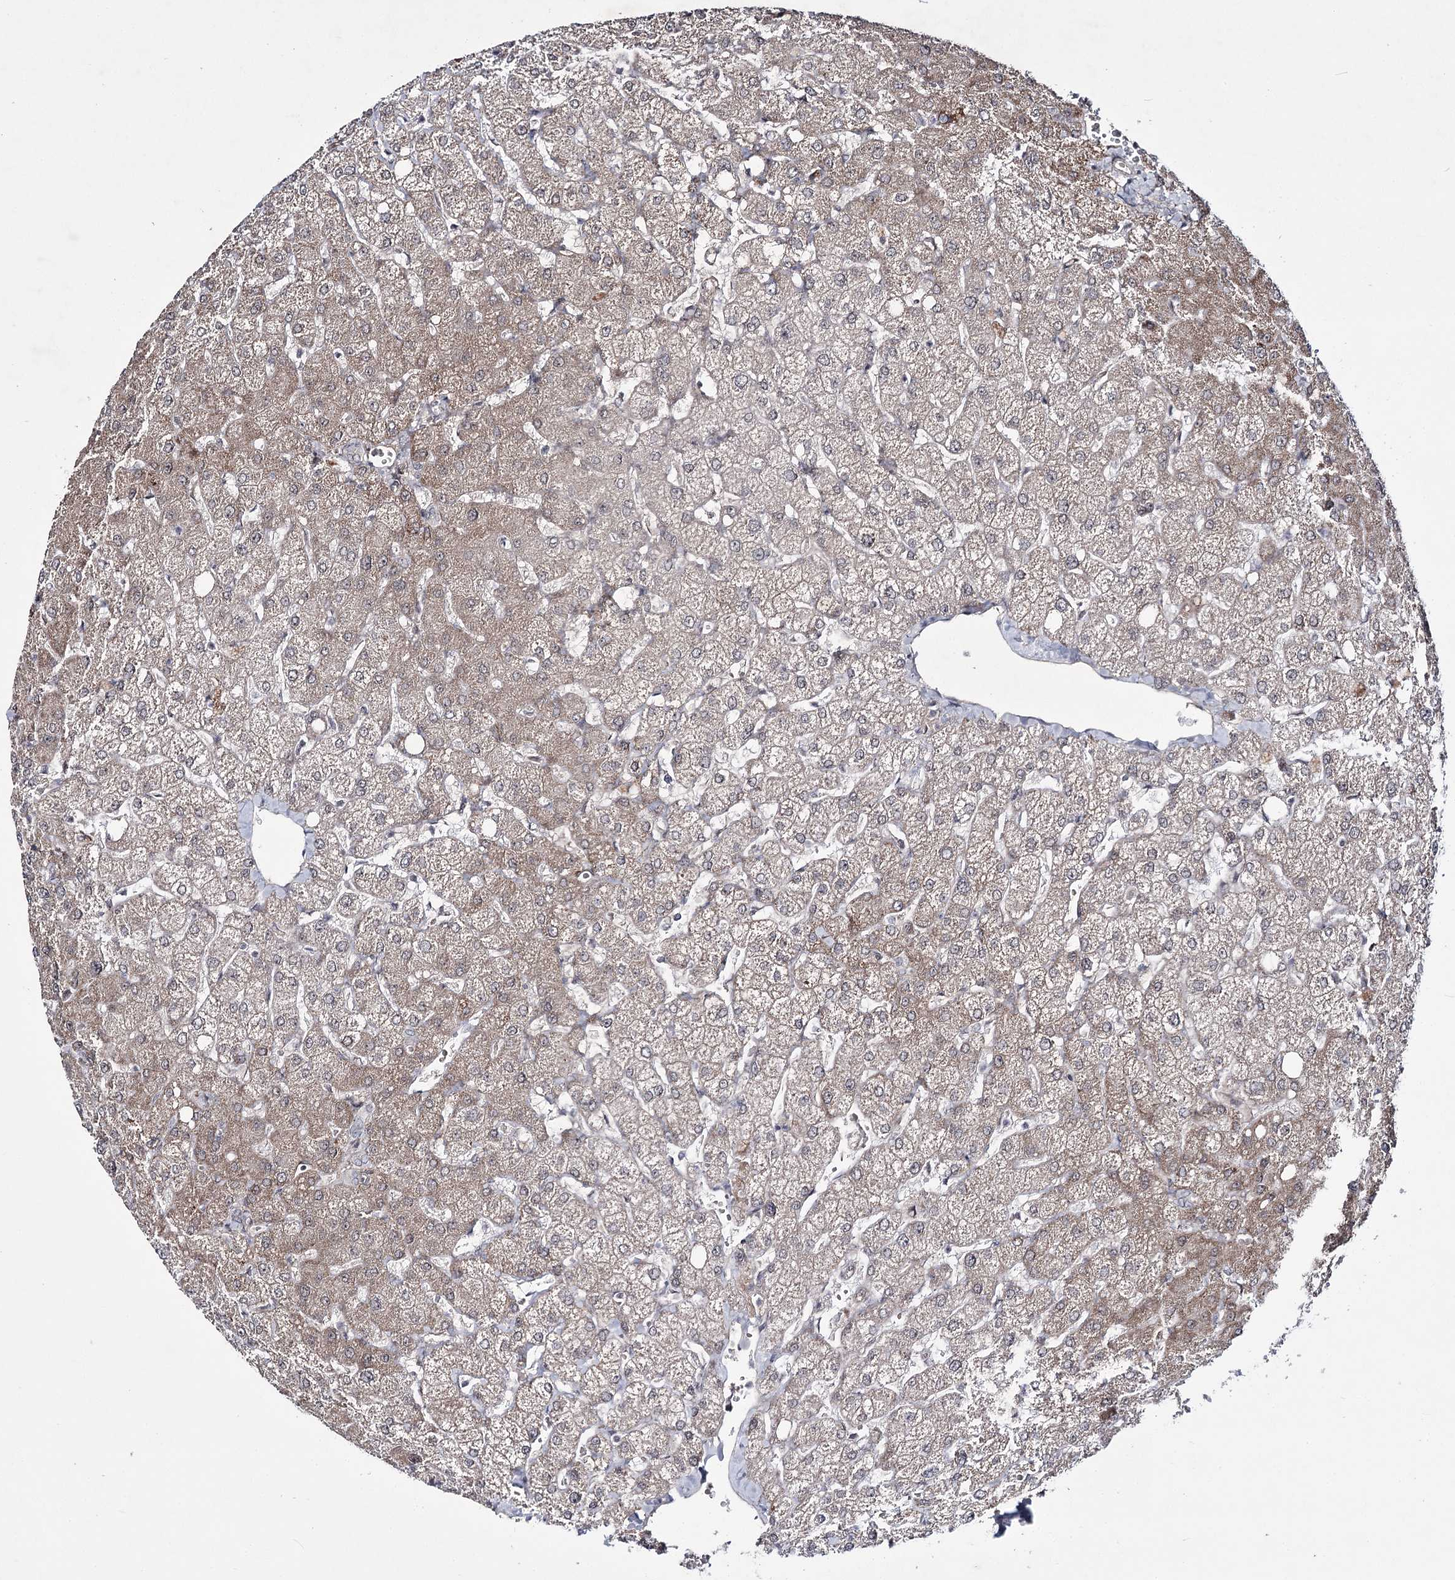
{"staining": {"intensity": "negative", "quantity": "none", "location": "none"}, "tissue": "liver", "cell_type": "Cholangiocytes", "image_type": "normal", "snomed": [{"axis": "morphology", "description": "Normal tissue, NOS"}, {"axis": "topography", "description": "Liver"}], "caption": "Immunohistochemistry of unremarkable human liver shows no expression in cholangiocytes.", "gene": "HOXC11", "patient": {"sex": "female", "age": 54}}